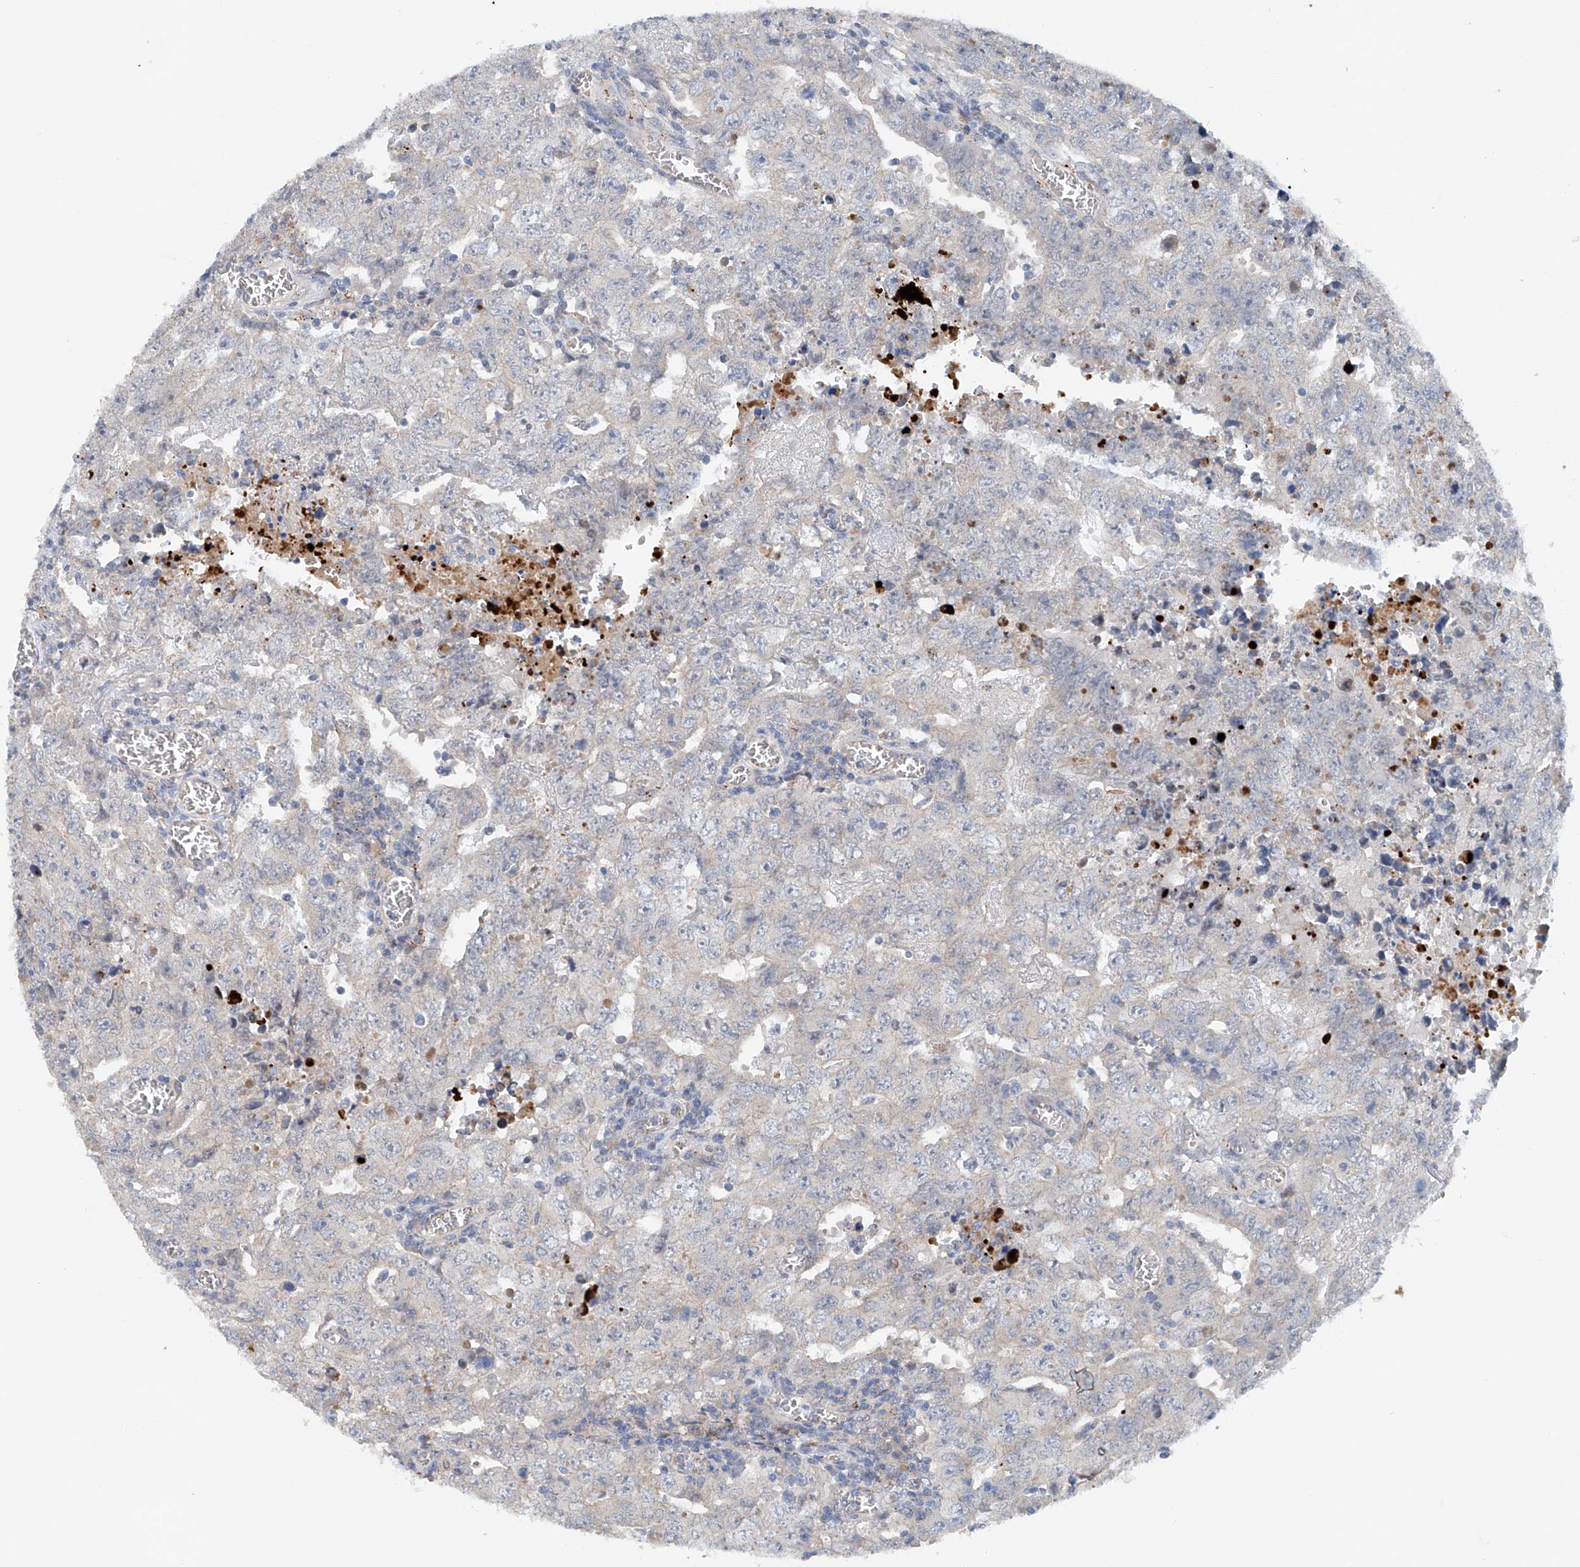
{"staining": {"intensity": "negative", "quantity": "none", "location": "none"}, "tissue": "testis cancer", "cell_type": "Tumor cells", "image_type": "cancer", "snomed": [{"axis": "morphology", "description": "Carcinoma, Embryonal, NOS"}, {"axis": "topography", "description": "Testis"}], "caption": "This is an IHC histopathology image of human testis cancer. There is no expression in tumor cells.", "gene": "CEP85L", "patient": {"sex": "male", "age": 26}}